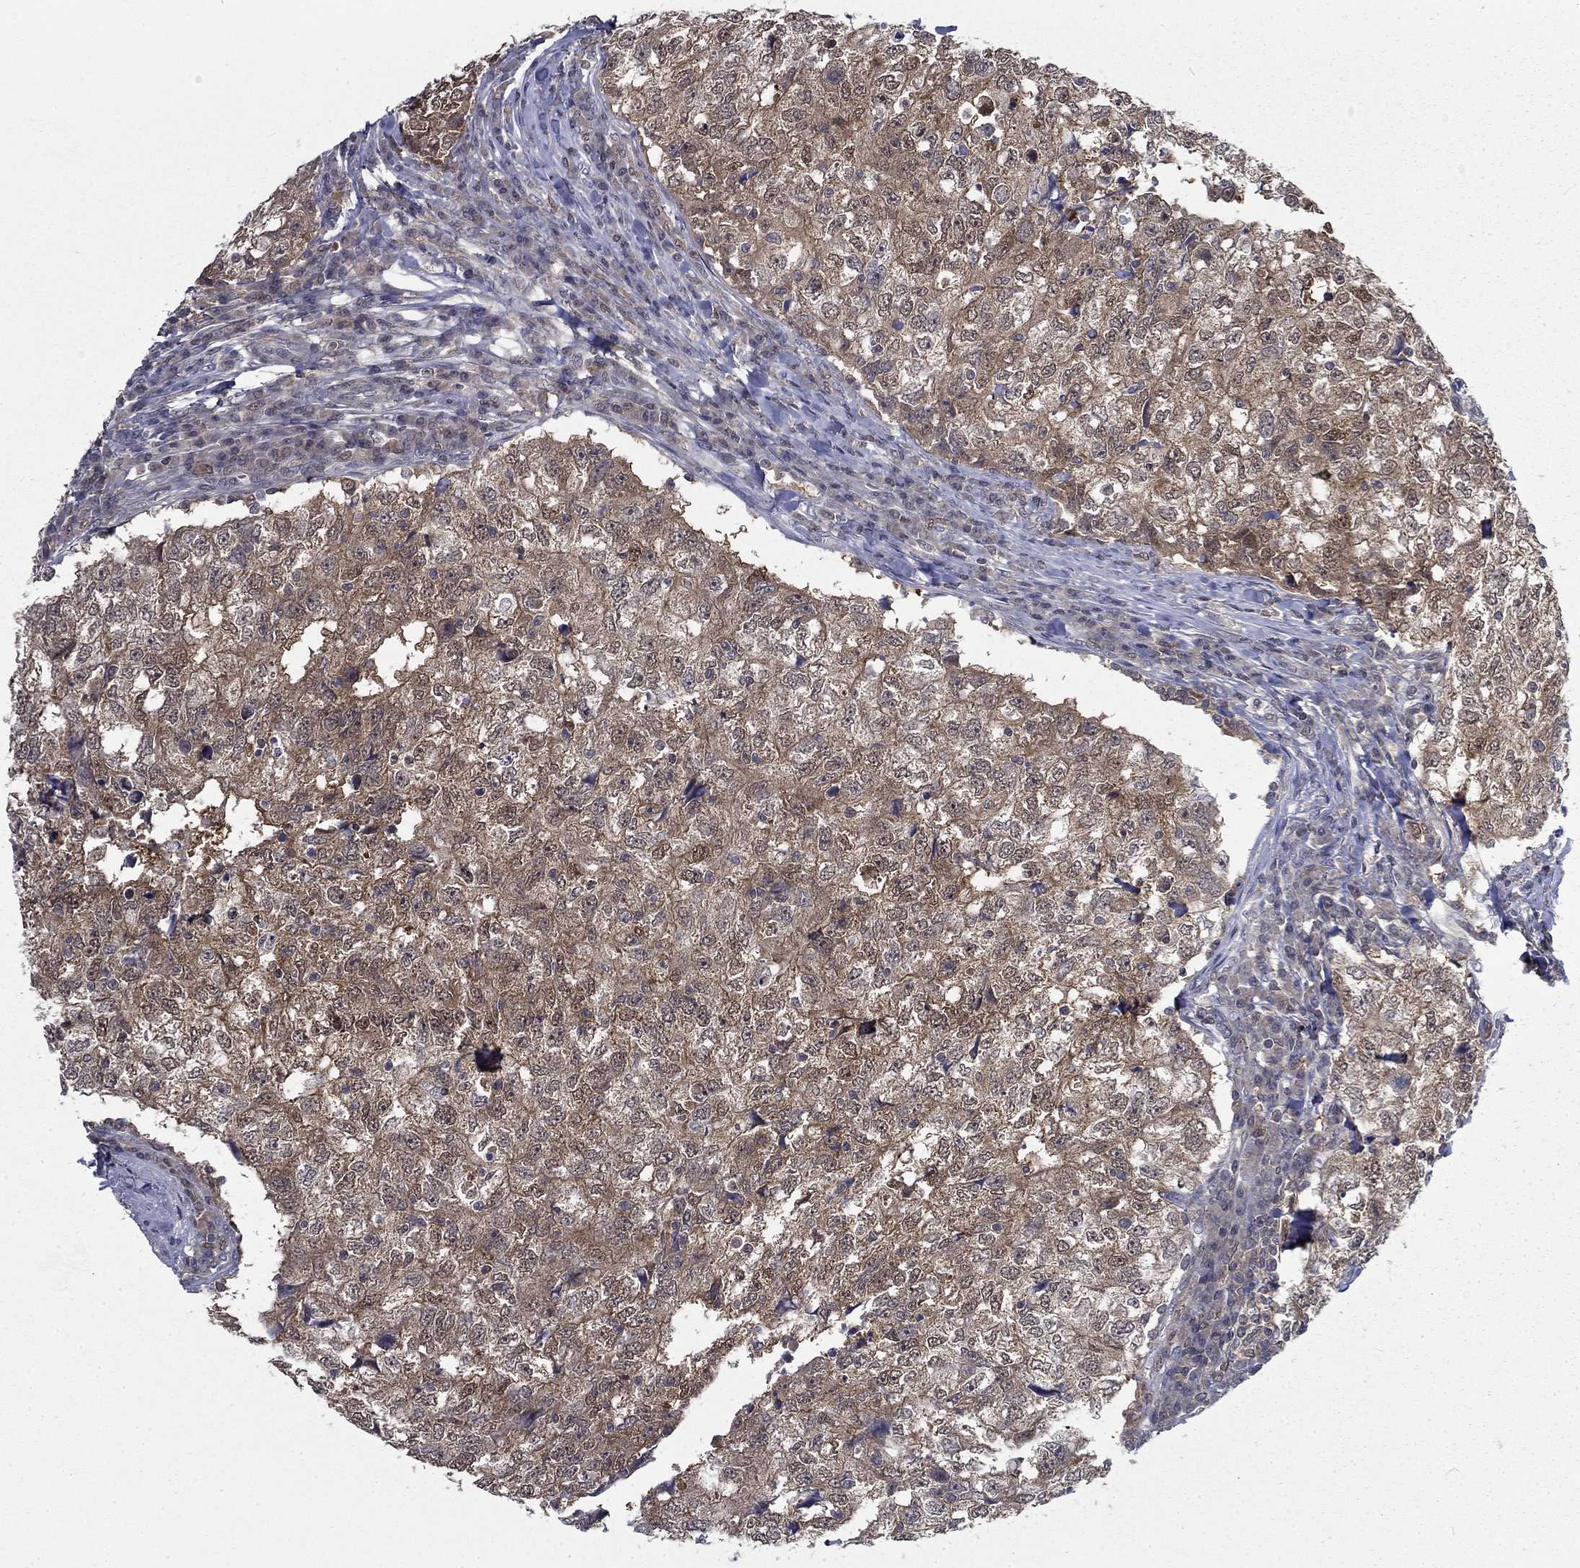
{"staining": {"intensity": "weak", "quantity": ">75%", "location": "cytoplasmic/membranous"}, "tissue": "breast cancer", "cell_type": "Tumor cells", "image_type": "cancer", "snomed": [{"axis": "morphology", "description": "Duct carcinoma"}, {"axis": "topography", "description": "Breast"}], "caption": "A high-resolution micrograph shows immunohistochemistry (IHC) staining of breast cancer, which demonstrates weak cytoplasmic/membranous positivity in approximately >75% of tumor cells. (Brightfield microscopy of DAB IHC at high magnification).", "gene": "NIT2", "patient": {"sex": "female", "age": 30}}